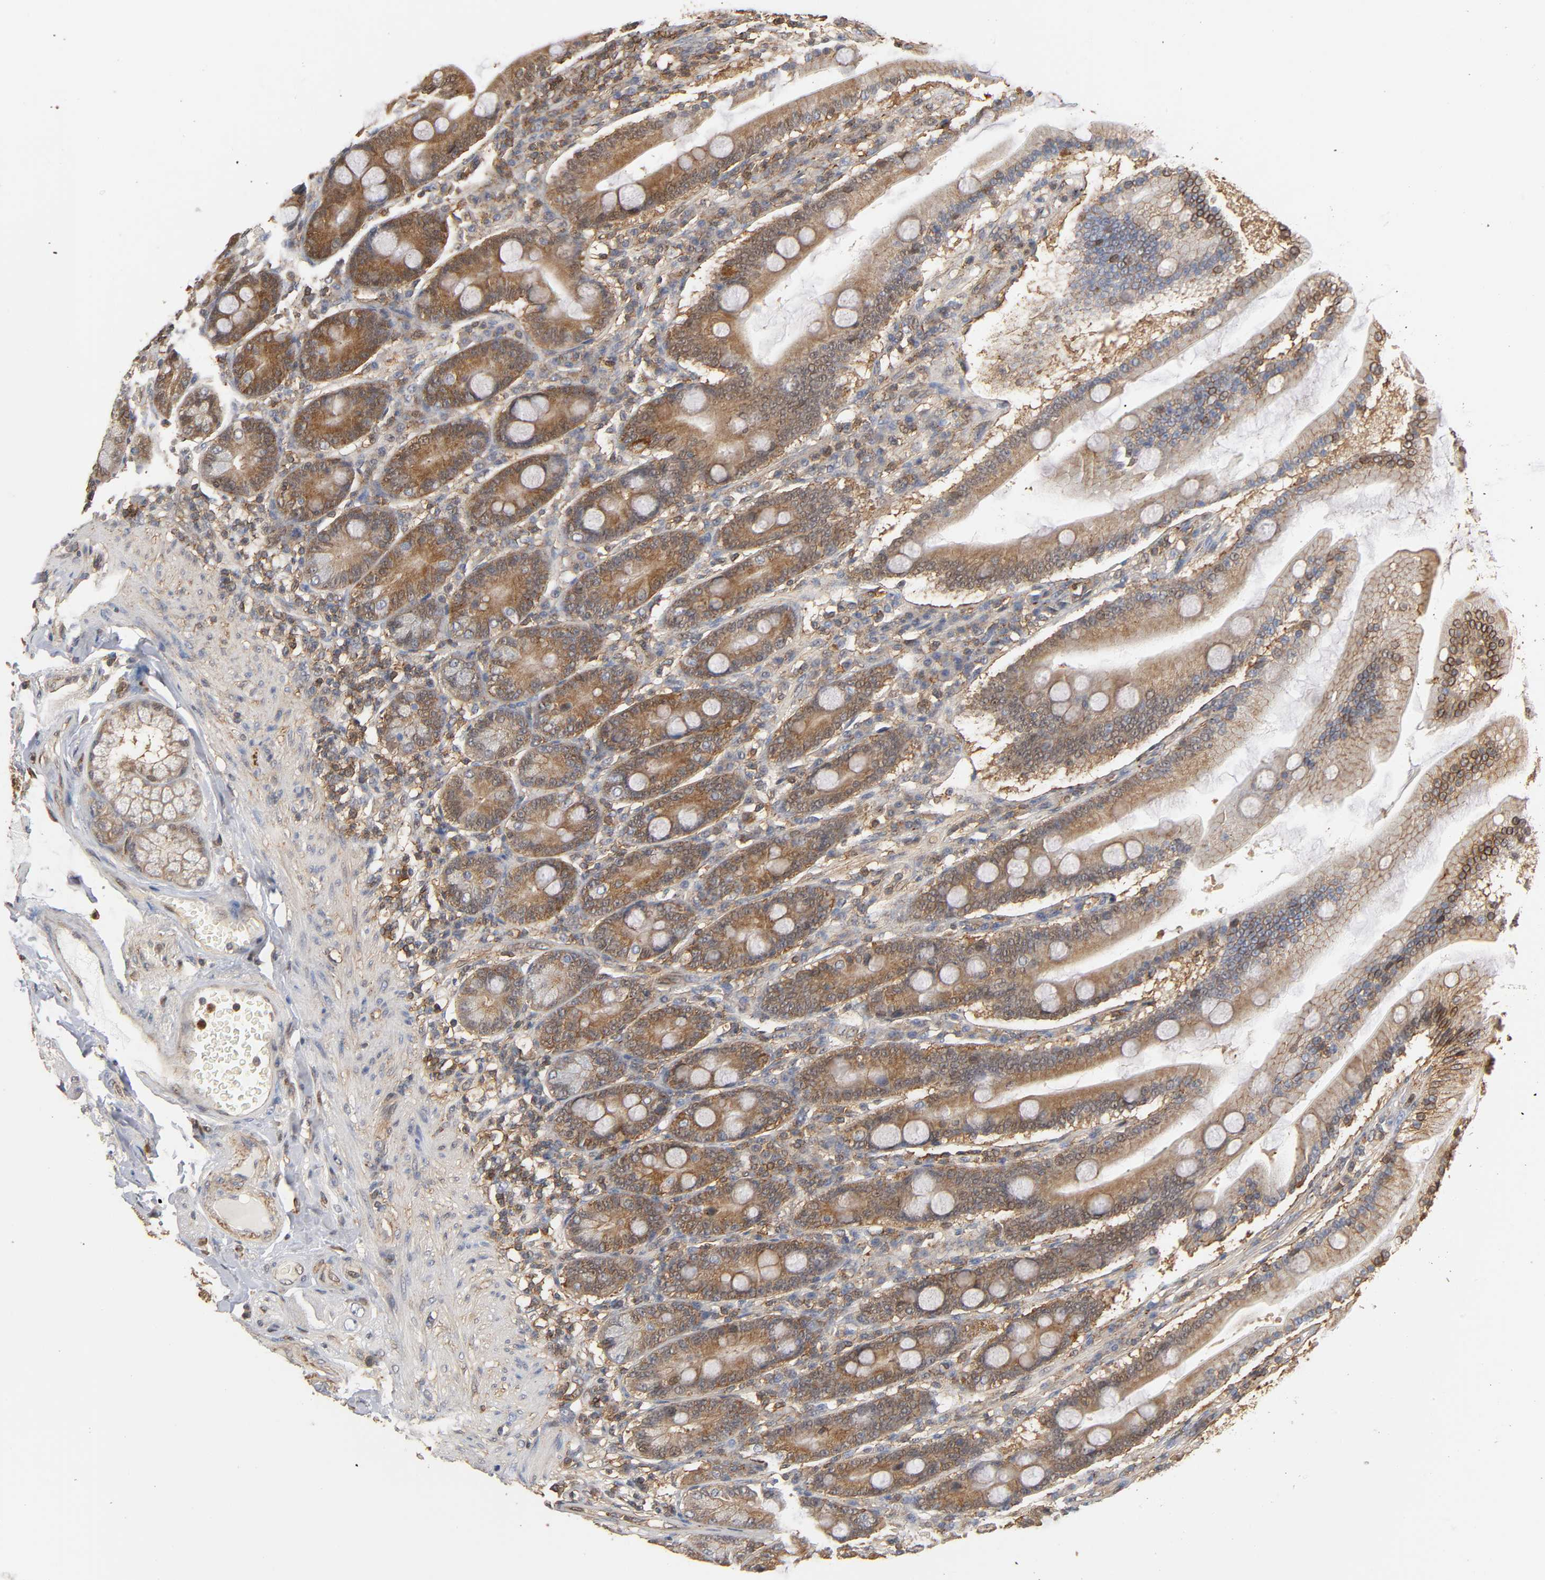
{"staining": {"intensity": "moderate", "quantity": ">75%", "location": "cytoplasmic/membranous,nuclear"}, "tissue": "duodenum", "cell_type": "Glandular cells", "image_type": "normal", "snomed": [{"axis": "morphology", "description": "Normal tissue, NOS"}, {"axis": "topography", "description": "Duodenum"}], "caption": "Duodenum stained for a protein (brown) exhibits moderate cytoplasmic/membranous,nuclear positive staining in approximately >75% of glandular cells.", "gene": "ANXA11", "patient": {"sex": "female", "age": 64}}